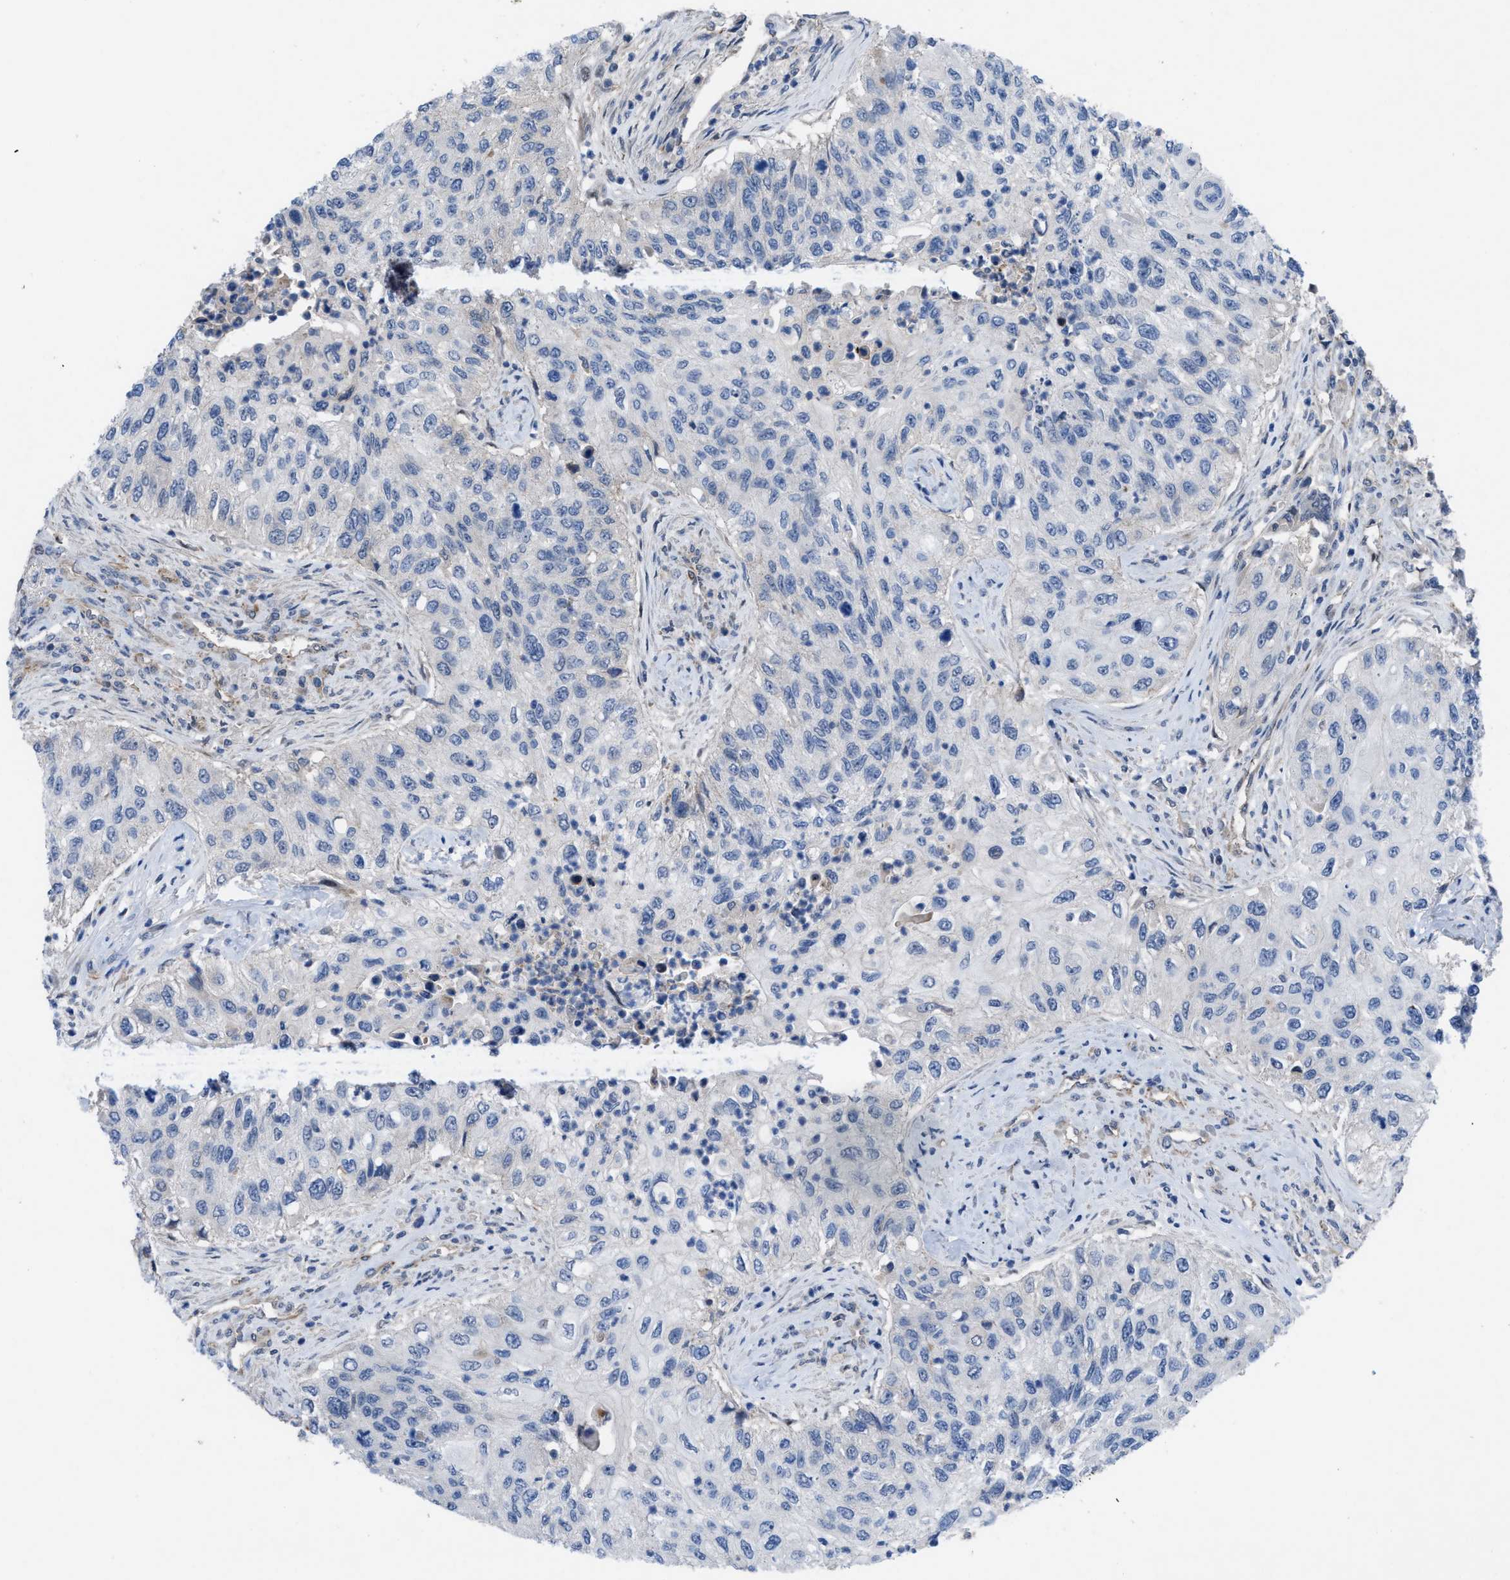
{"staining": {"intensity": "negative", "quantity": "none", "location": "none"}, "tissue": "urothelial cancer", "cell_type": "Tumor cells", "image_type": "cancer", "snomed": [{"axis": "morphology", "description": "Urothelial carcinoma, High grade"}, {"axis": "topography", "description": "Urinary bladder"}], "caption": "Immunohistochemical staining of human urothelial cancer shows no significant expression in tumor cells.", "gene": "IL17RE", "patient": {"sex": "female", "age": 60}}